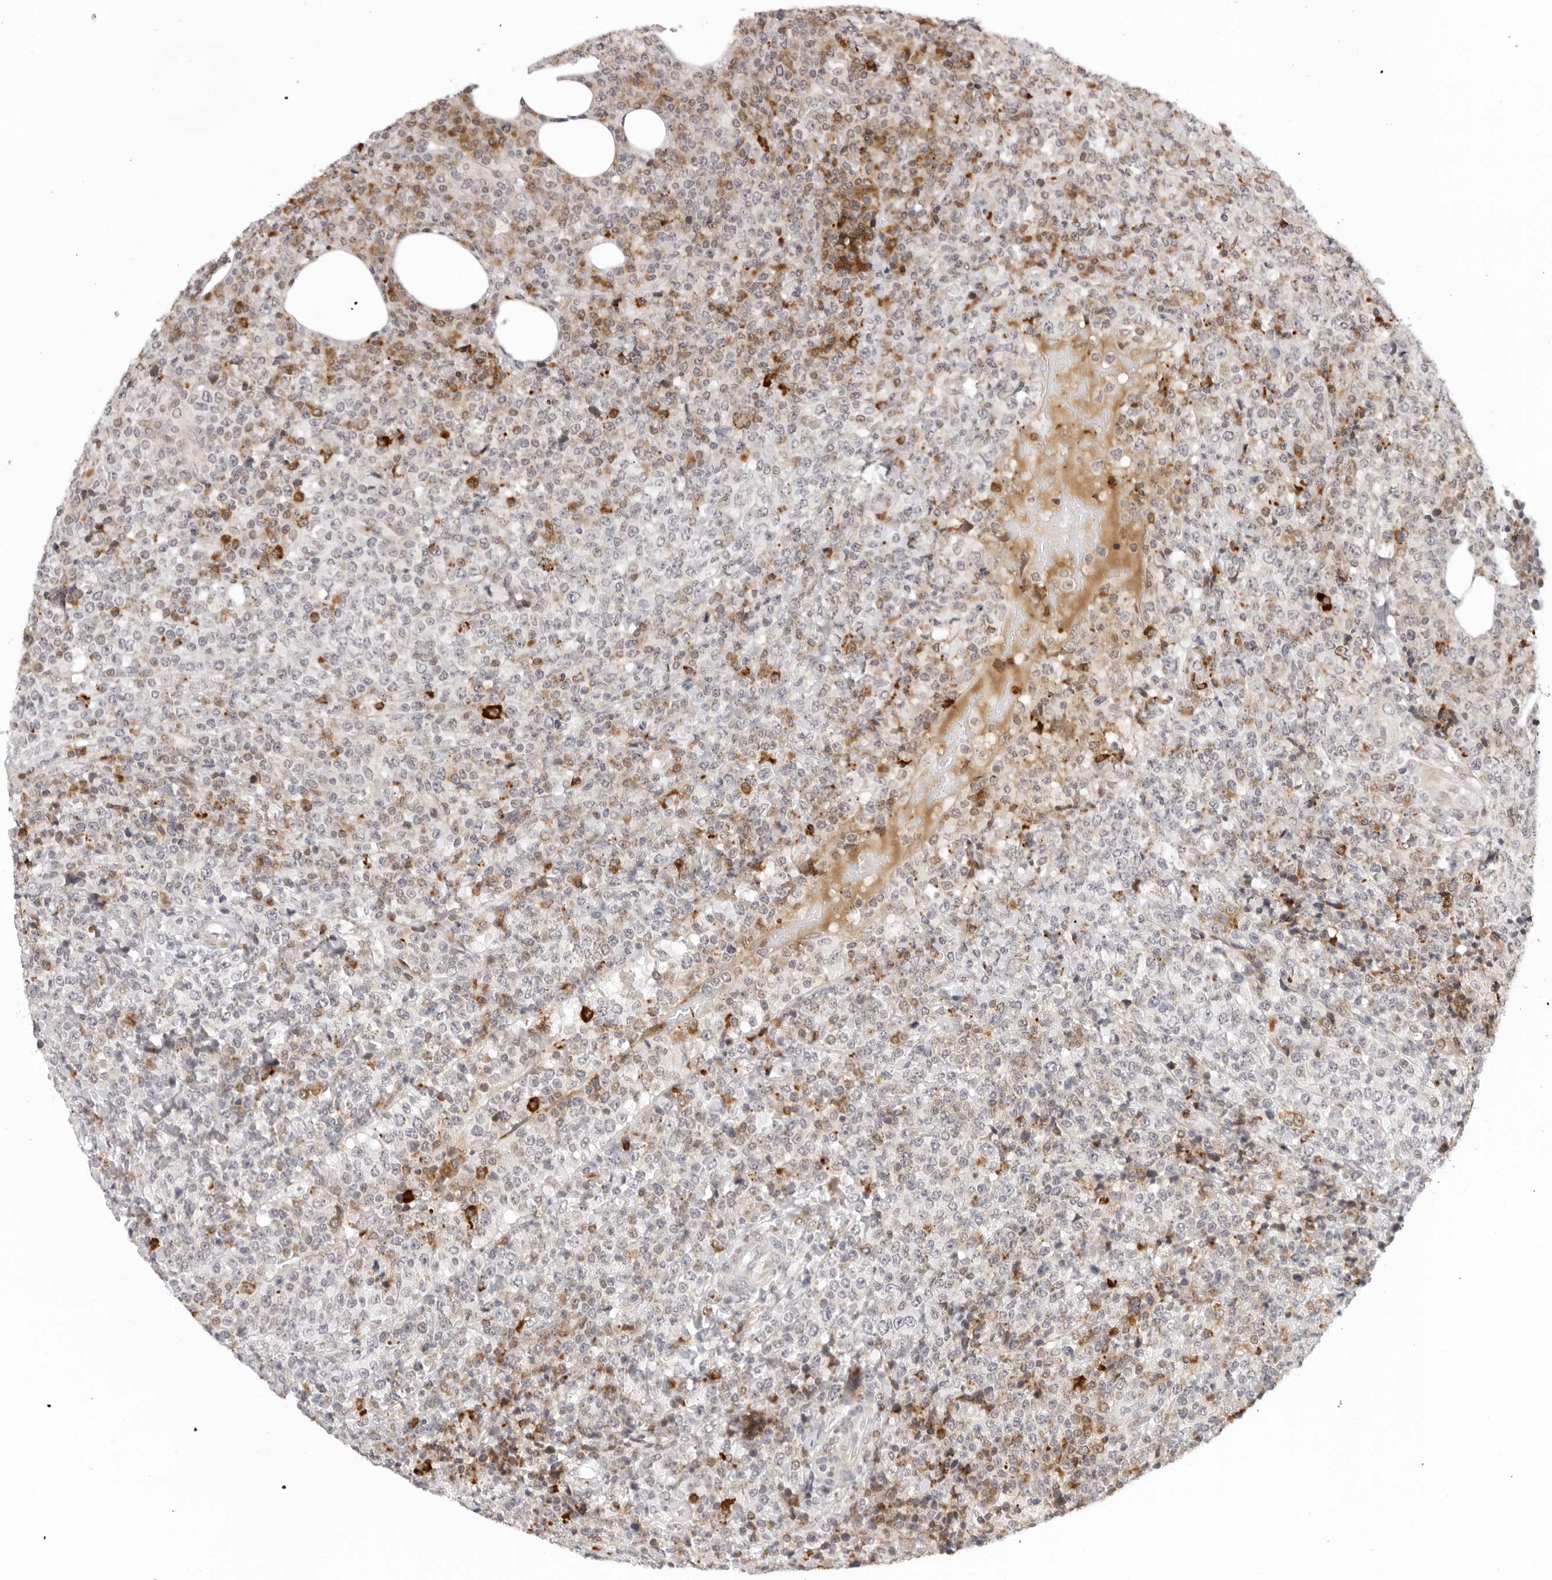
{"staining": {"intensity": "negative", "quantity": "none", "location": "none"}, "tissue": "lymphoma", "cell_type": "Tumor cells", "image_type": "cancer", "snomed": [{"axis": "morphology", "description": "Malignant lymphoma, non-Hodgkin's type, High grade"}, {"axis": "topography", "description": "Lymph node"}], "caption": "This is an immunohistochemistry (IHC) histopathology image of human lymphoma. There is no staining in tumor cells.", "gene": "IL17RA", "patient": {"sex": "male", "age": 13}}